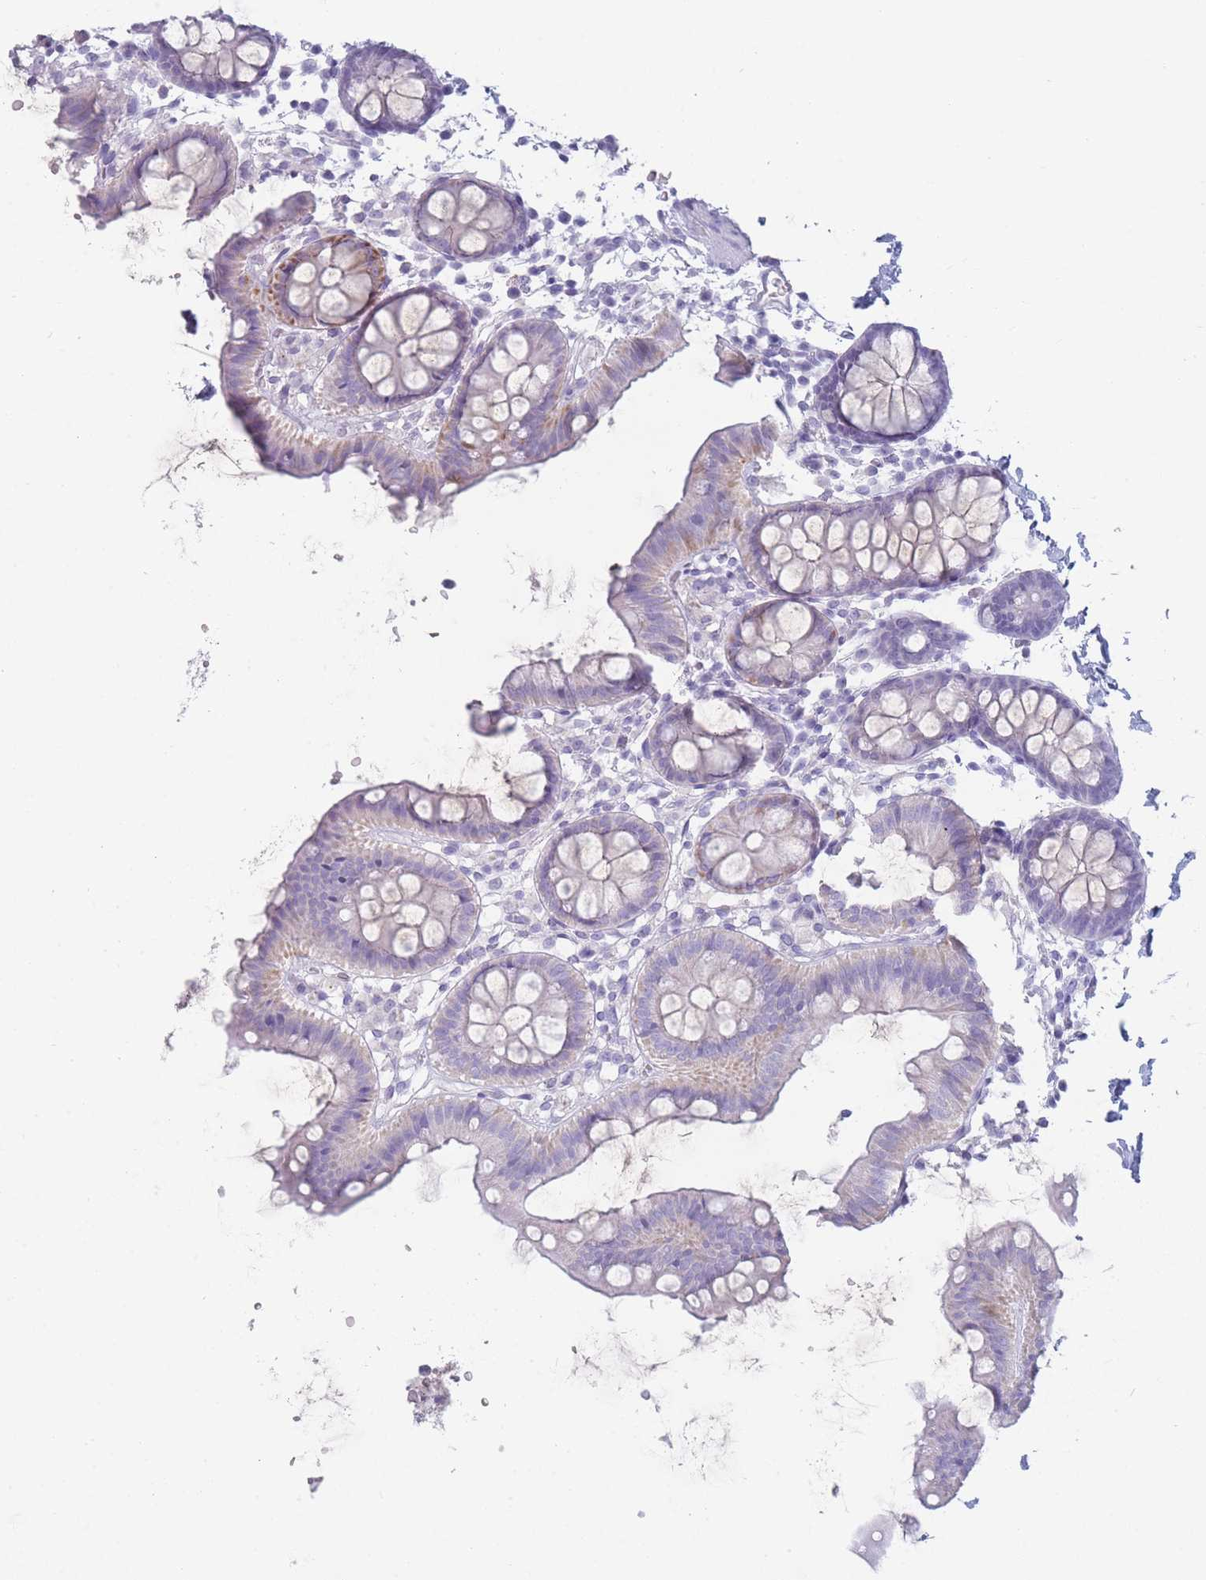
{"staining": {"intensity": "negative", "quantity": "none", "location": "none"}, "tissue": "colon", "cell_type": "Endothelial cells", "image_type": "normal", "snomed": [{"axis": "morphology", "description": "Normal tissue, NOS"}, {"axis": "topography", "description": "Colon"}], "caption": "This is an immunohistochemistry photomicrograph of unremarkable colon. There is no staining in endothelial cells.", "gene": "GPR12", "patient": {"sex": "male", "age": 75}}